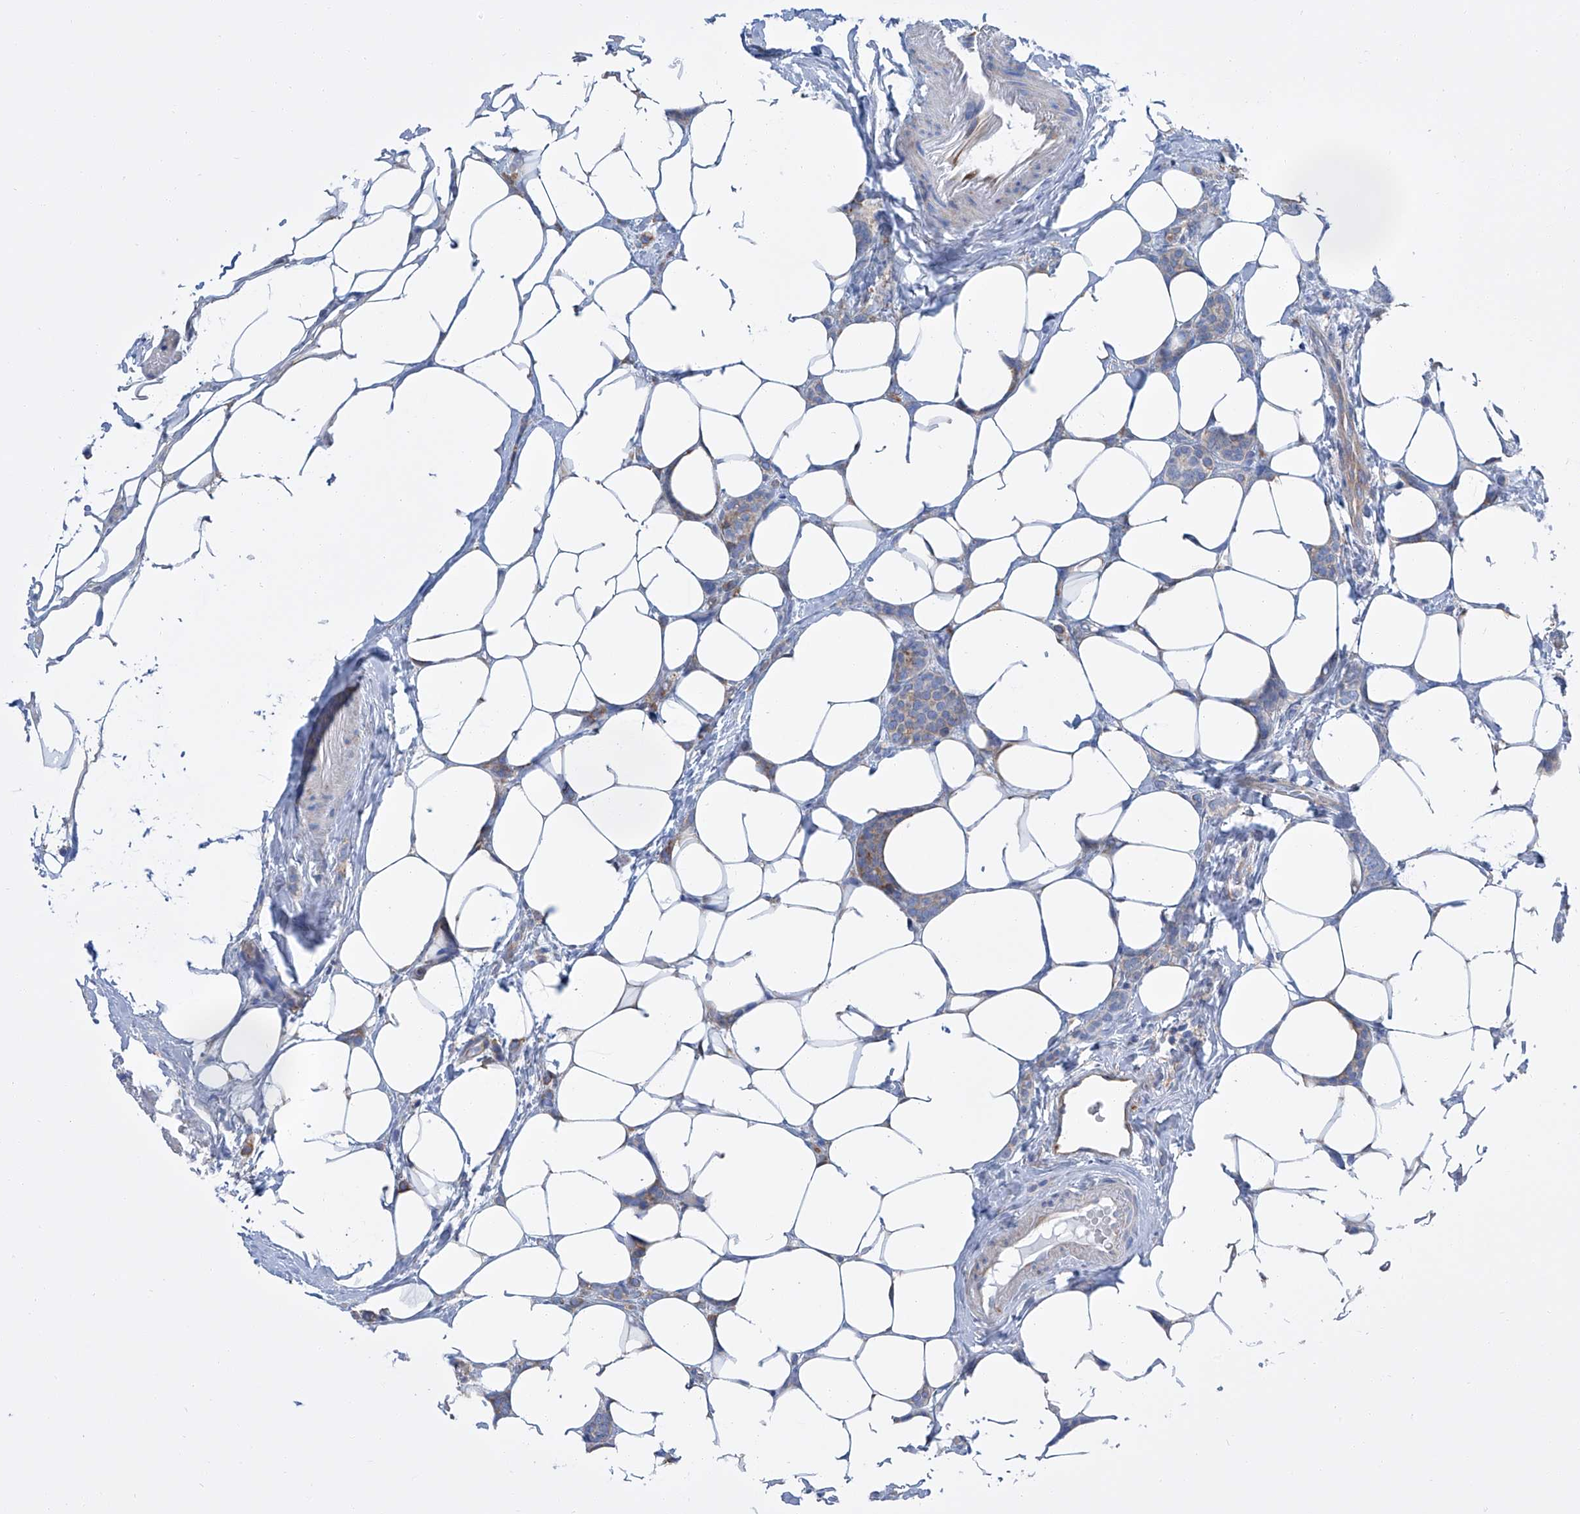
{"staining": {"intensity": "weak", "quantity": "<25%", "location": "cytoplasmic/membranous"}, "tissue": "breast cancer", "cell_type": "Tumor cells", "image_type": "cancer", "snomed": [{"axis": "morphology", "description": "Lobular carcinoma"}, {"axis": "topography", "description": "Breast"}], "caption": "The IHC micrograph has no significant expression in tumor cells of breast lobular carcinoma tissue.", "gene": "GPT", "patient": {"sex": "female", "age": 50}}